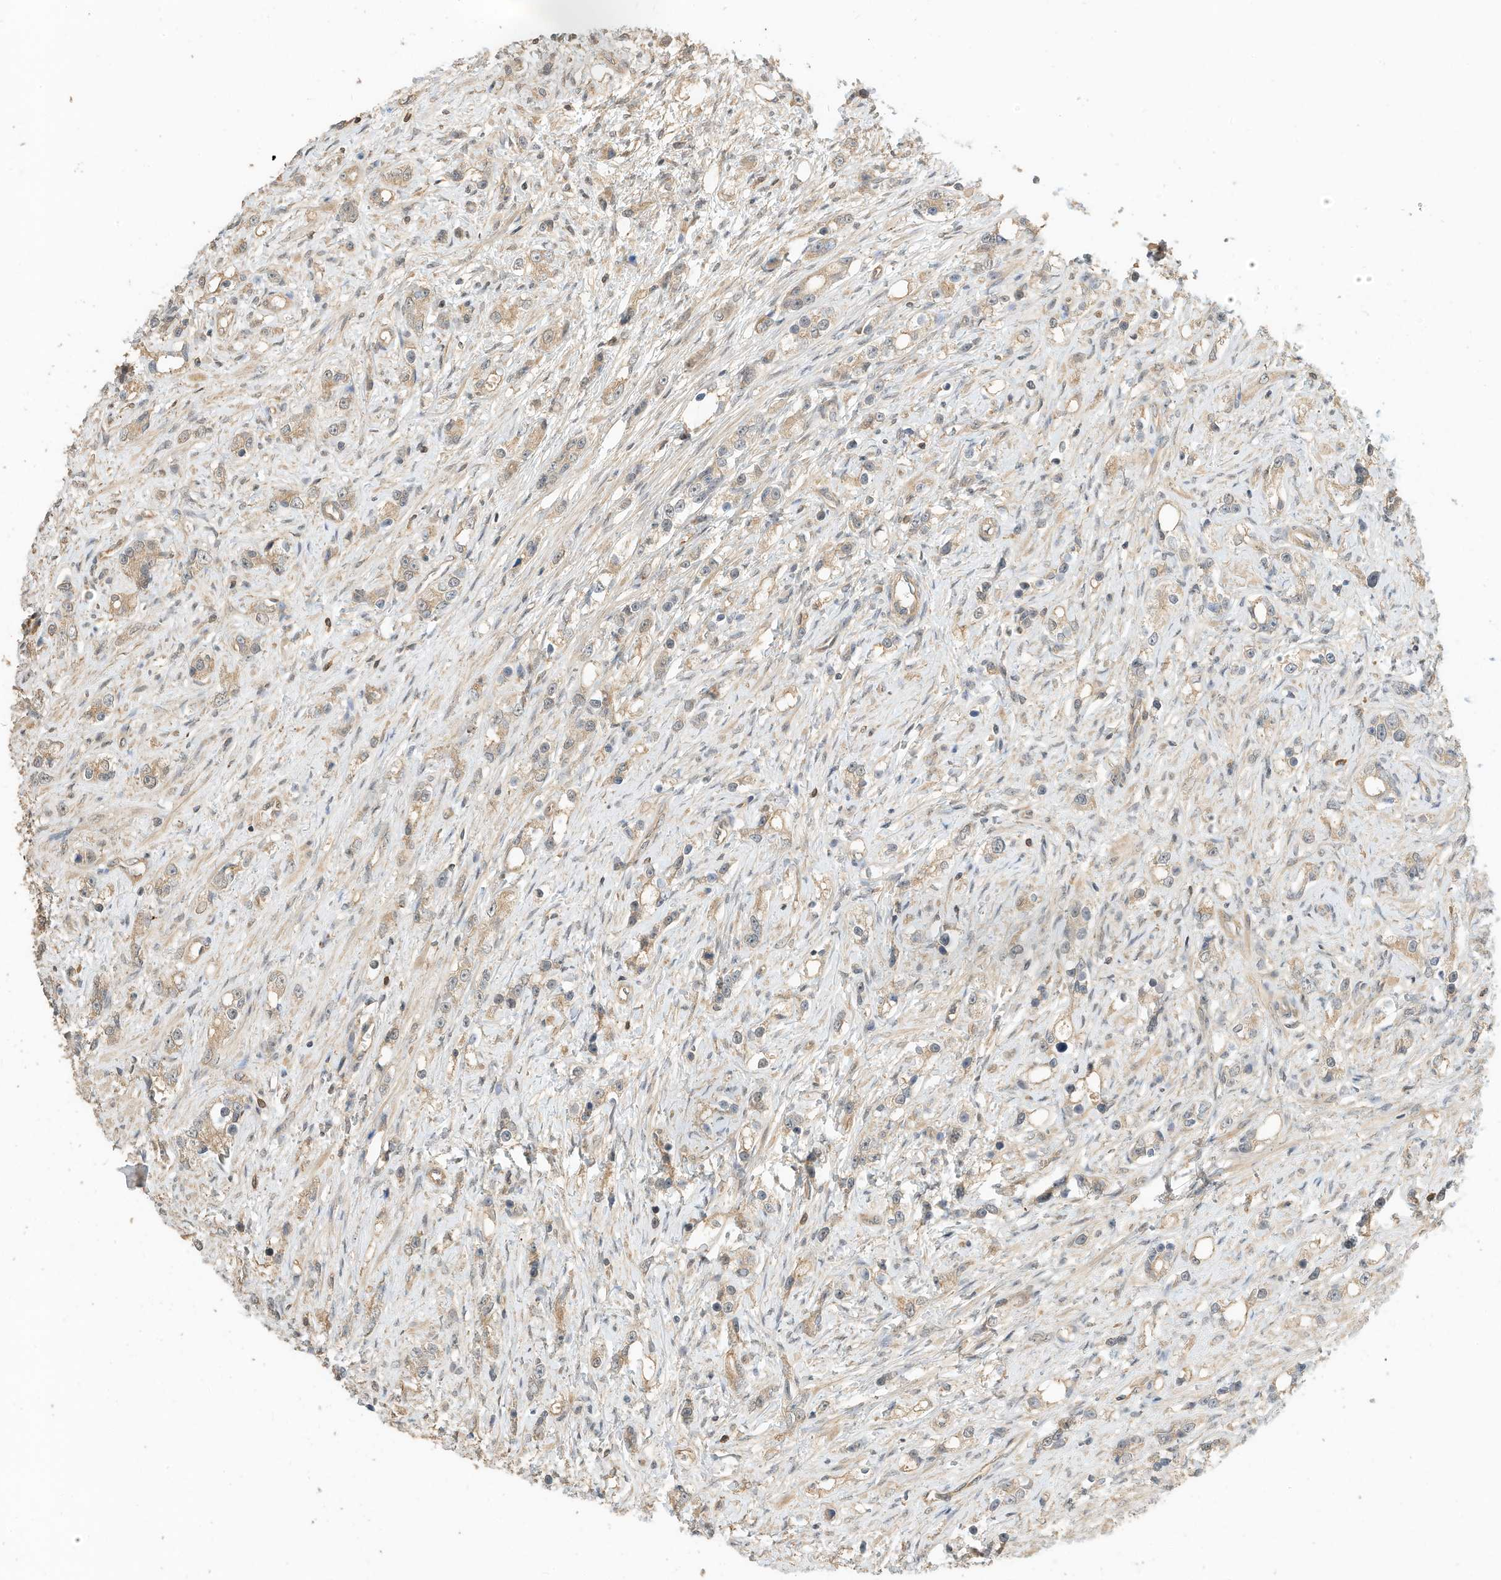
{"staining": {"intensity": "weak", "quantity": "25%-75%", "location": "cytoplasmic/membranous"}, "tissue": "prostate cancer", "cell_type": "Tumor cells", "image_type": "cancer", "snomed": [{"axis": "morphology", "description": "Adenocarcinoma, High grade"}, {"axis": "topography", "description": "Prostate"}], "caption": "High-magnification brightfield microscopy of prostate high-grade adenocarcinoma stained with DAB (3,3'-diaminobenzidine) (brown) and counterstained with hematoxylin (blue). tumor cells exhibit weak cytoplasmic/membranous expression is identified in about25%-75% of cells.", "gene": "OFD1", "patient": {"sex": "male", "age": 63}}